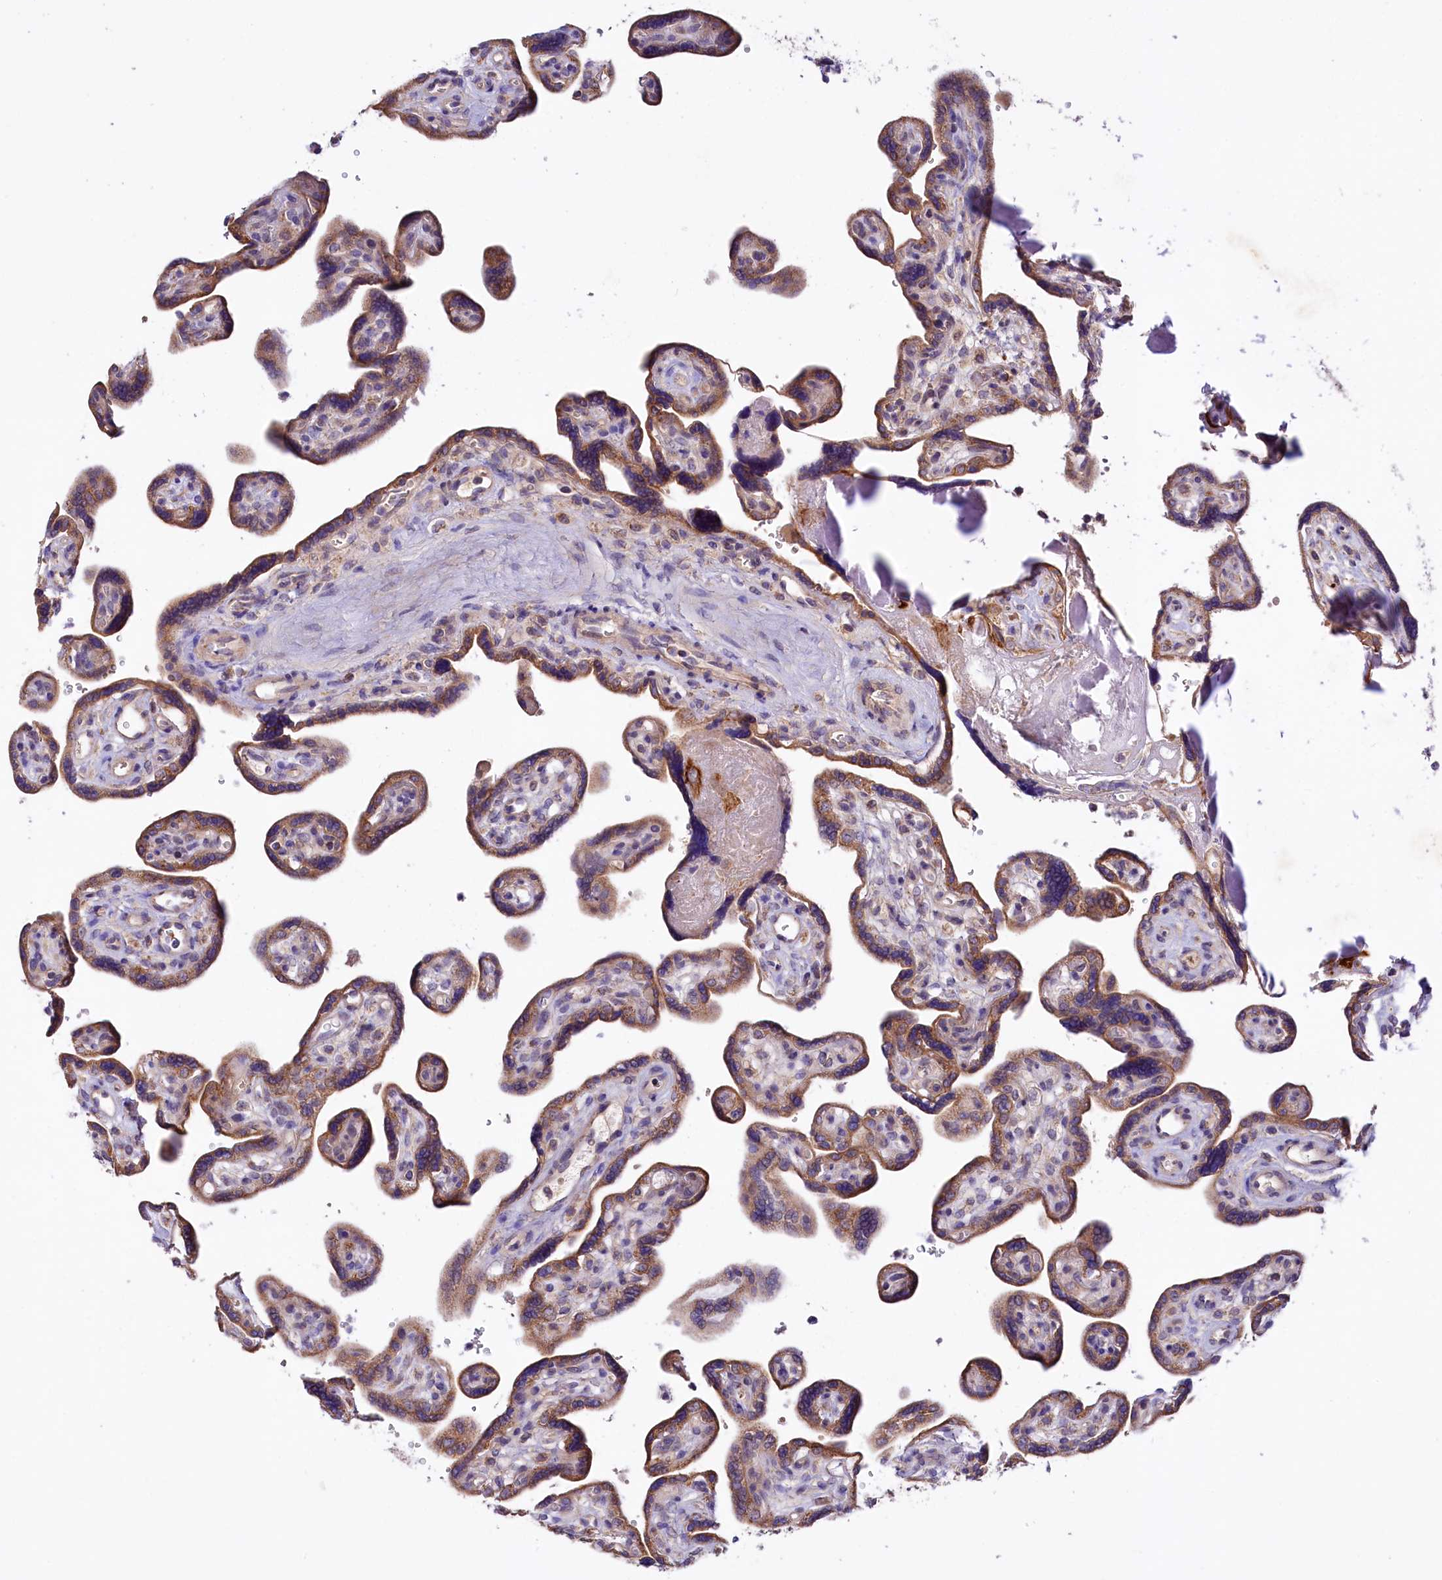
{"staining": {"intensity": "moderate", "quantity": ">75%", "location": "cytoplasmic/membranous"}, "tissue": "placenta", "cell_type": "Trophoblastic cells", "image_type": "normal", "snomed": [{"axis": "morphology", "description": "Normal tissue, NOS"}, {"axis": "topography", "description": "Placenta"}], "caption": "Immunohistochemical staining of benign placenta exhibits medium levels of moderate cytoplasmic/membranous staining in about >75% of trophoblastic cells.", "gene": "ZNF45", "patient": {"sex": "female", "age": 39}}